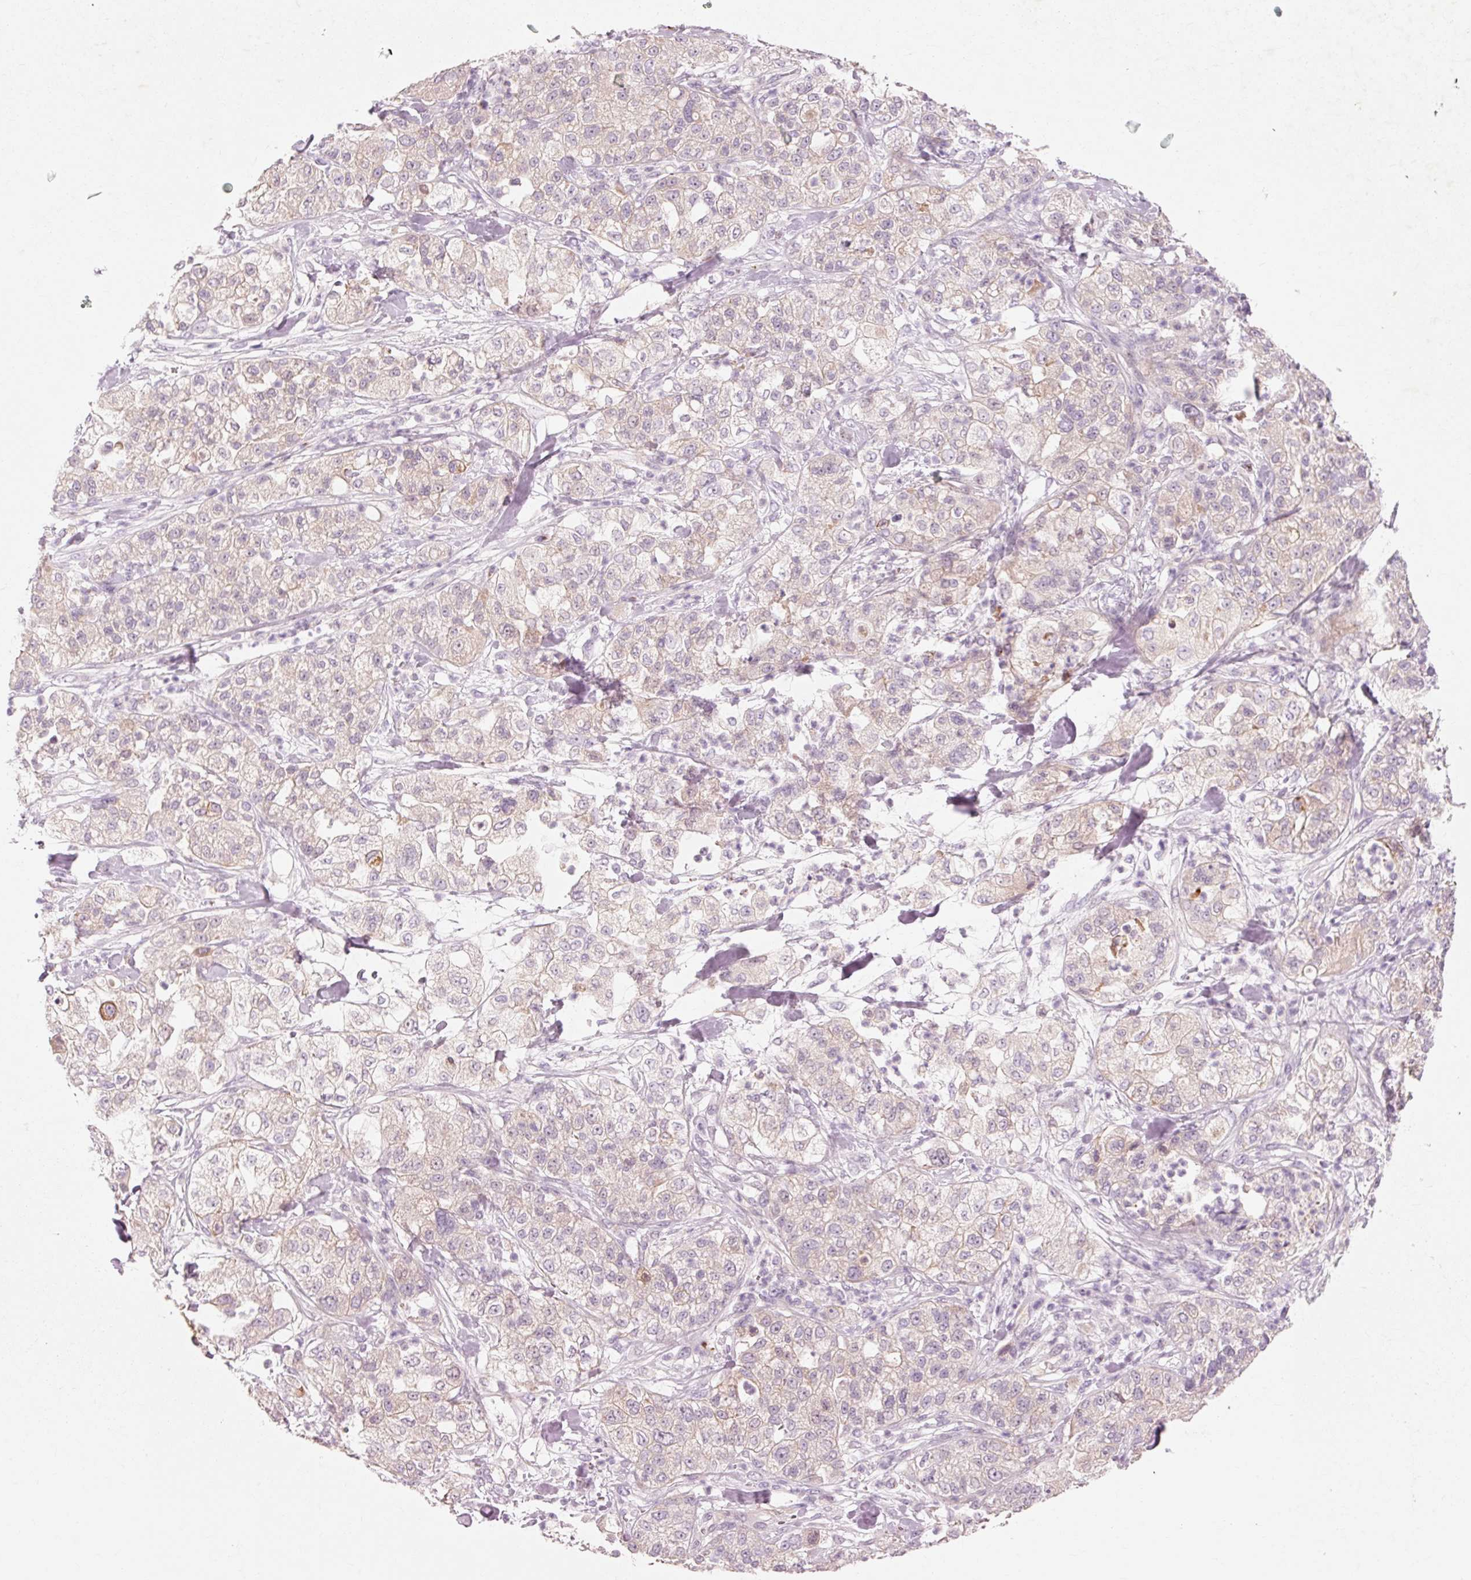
{"staining": {"intensity": "negative", "quantity": "none", "location": "none"}, "tissue": "pancreatic cancer", "cell_type": "Tumor cells", "image_type": "cancer", "snomed": [{"axis": "morphology", "description": "Adenocarcinoma, NOS"}, {"axis": "topography", "description": "Pancreas"}], "caption": "High power microscopy image of an immunohistochemistry micrograph of pancreatic cancer (adenocarcinoma), revealing no significant positivity in tumor cells.", "gene": "TRIM73", "patient": {"sex": "female", "age": 78}}